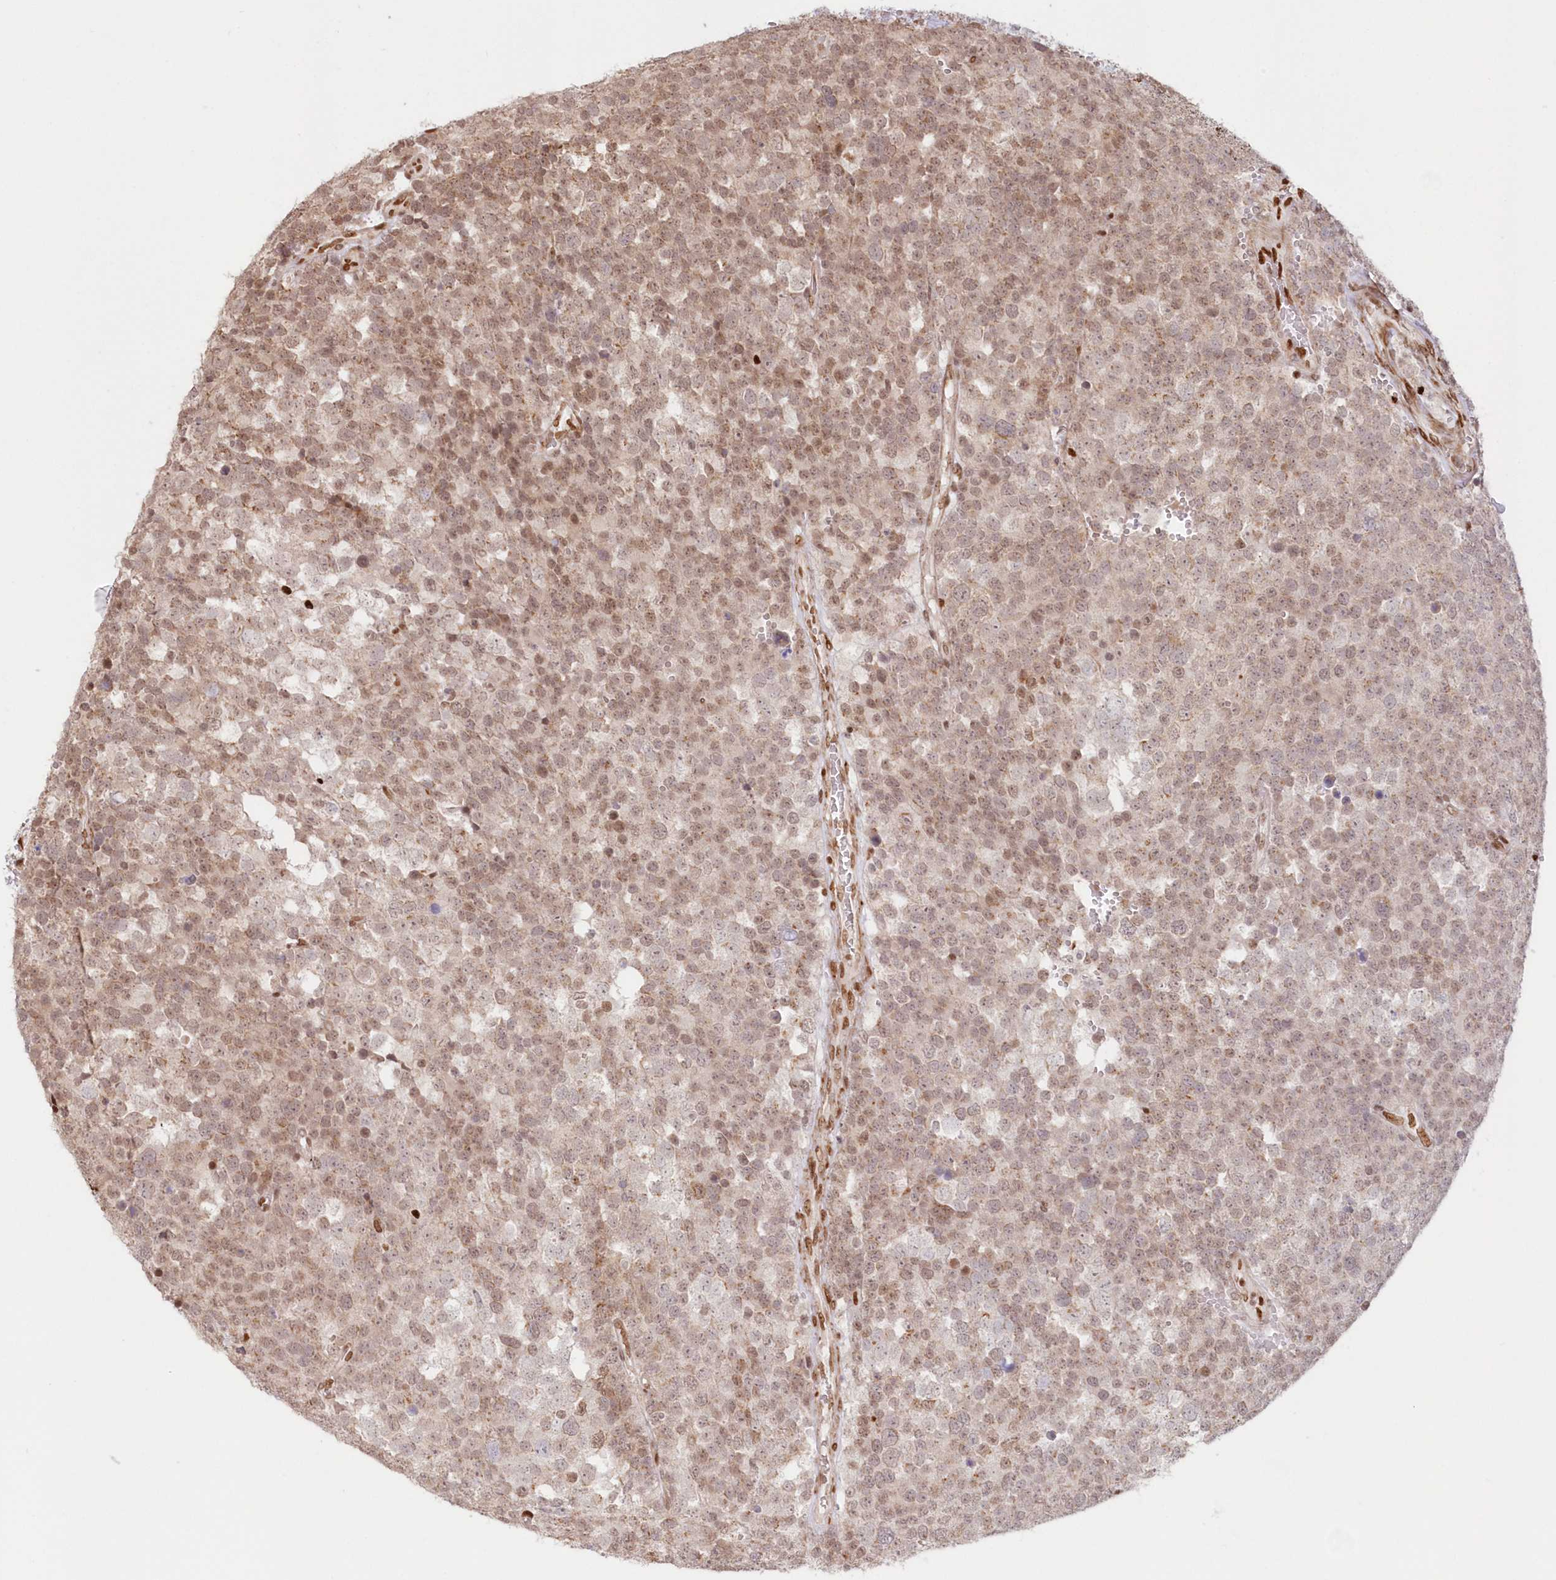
{"staining": {"intensity": "weak", "quantity": ">75%", "location": "nuclear"}, "tissue": "testis cancer", "cell_type": "Tumor cells", "image_type": "cancer", "snomed": [{"axis": "morphology", "description": "Seminoma, NOS"}, {"axis": "topography", "description": "Testis"}], "caption": "Immunohistochemical staining of testis cancer (seminoma) demonstrates low levels of weak nuclear protein staining in about >75% of tumor cells.", "gene": "POLR2B", "patient": {"sex": "male", "age": 71}}